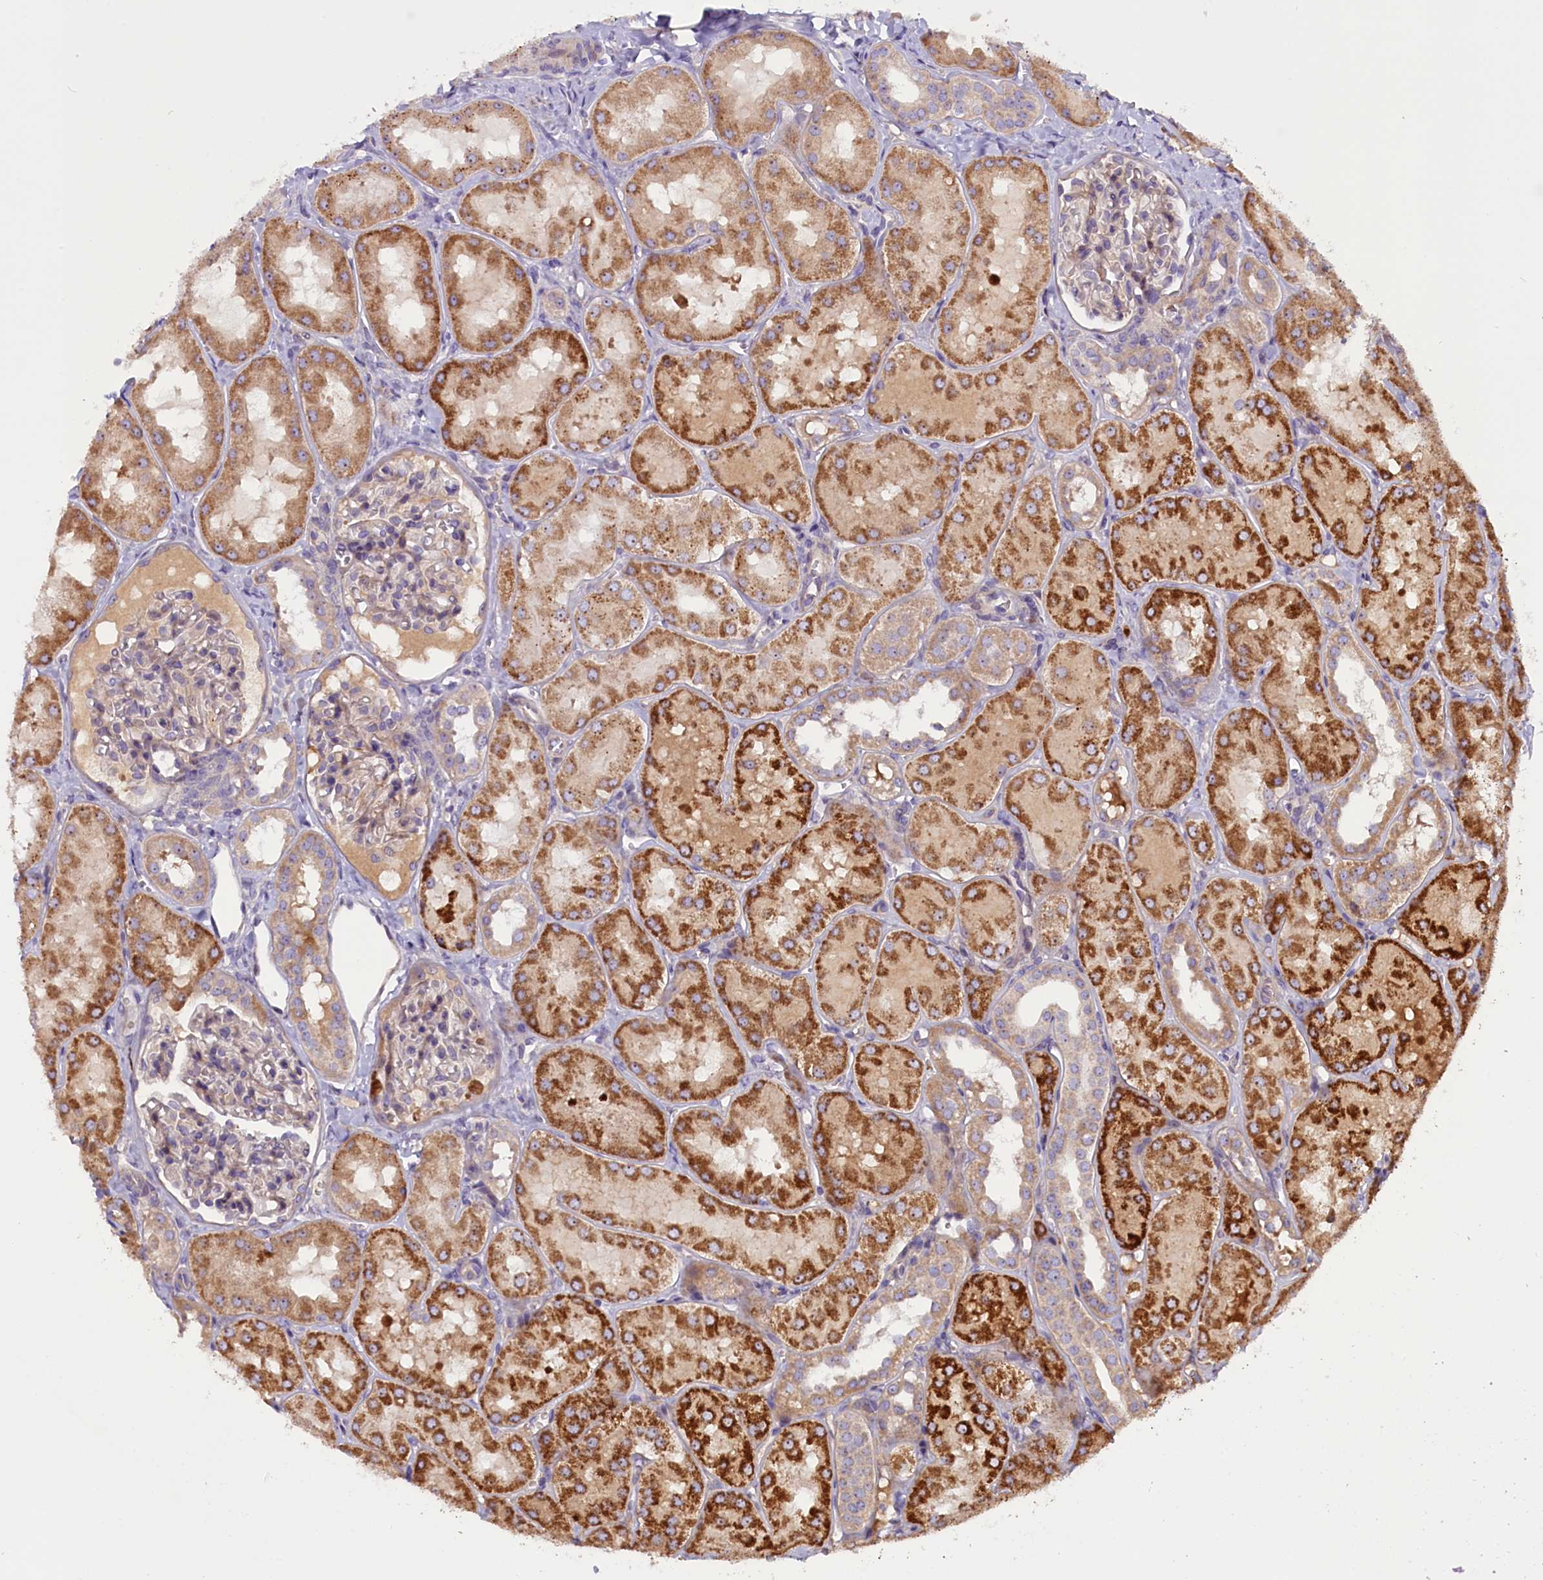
{"staining": {"intensity": "negative", "quantity": "none", "location": "none"}, "tissue": "kidney", "cell_type": "Cells in glomeruli", "image_type": "normal", "snomed": [{"axis": "morphology", "description": "Normal tissue, NOS"}, {"axis": "topography", "description": "Kidney"}, {"axis": "topography", "description": "Urinary bladder"}], "caption": "This is an IHC image of benign kidney. There is no expression in cells in glomeruli.", "gene": "FRY", "patient": {"sex": "male", "age": 16}}